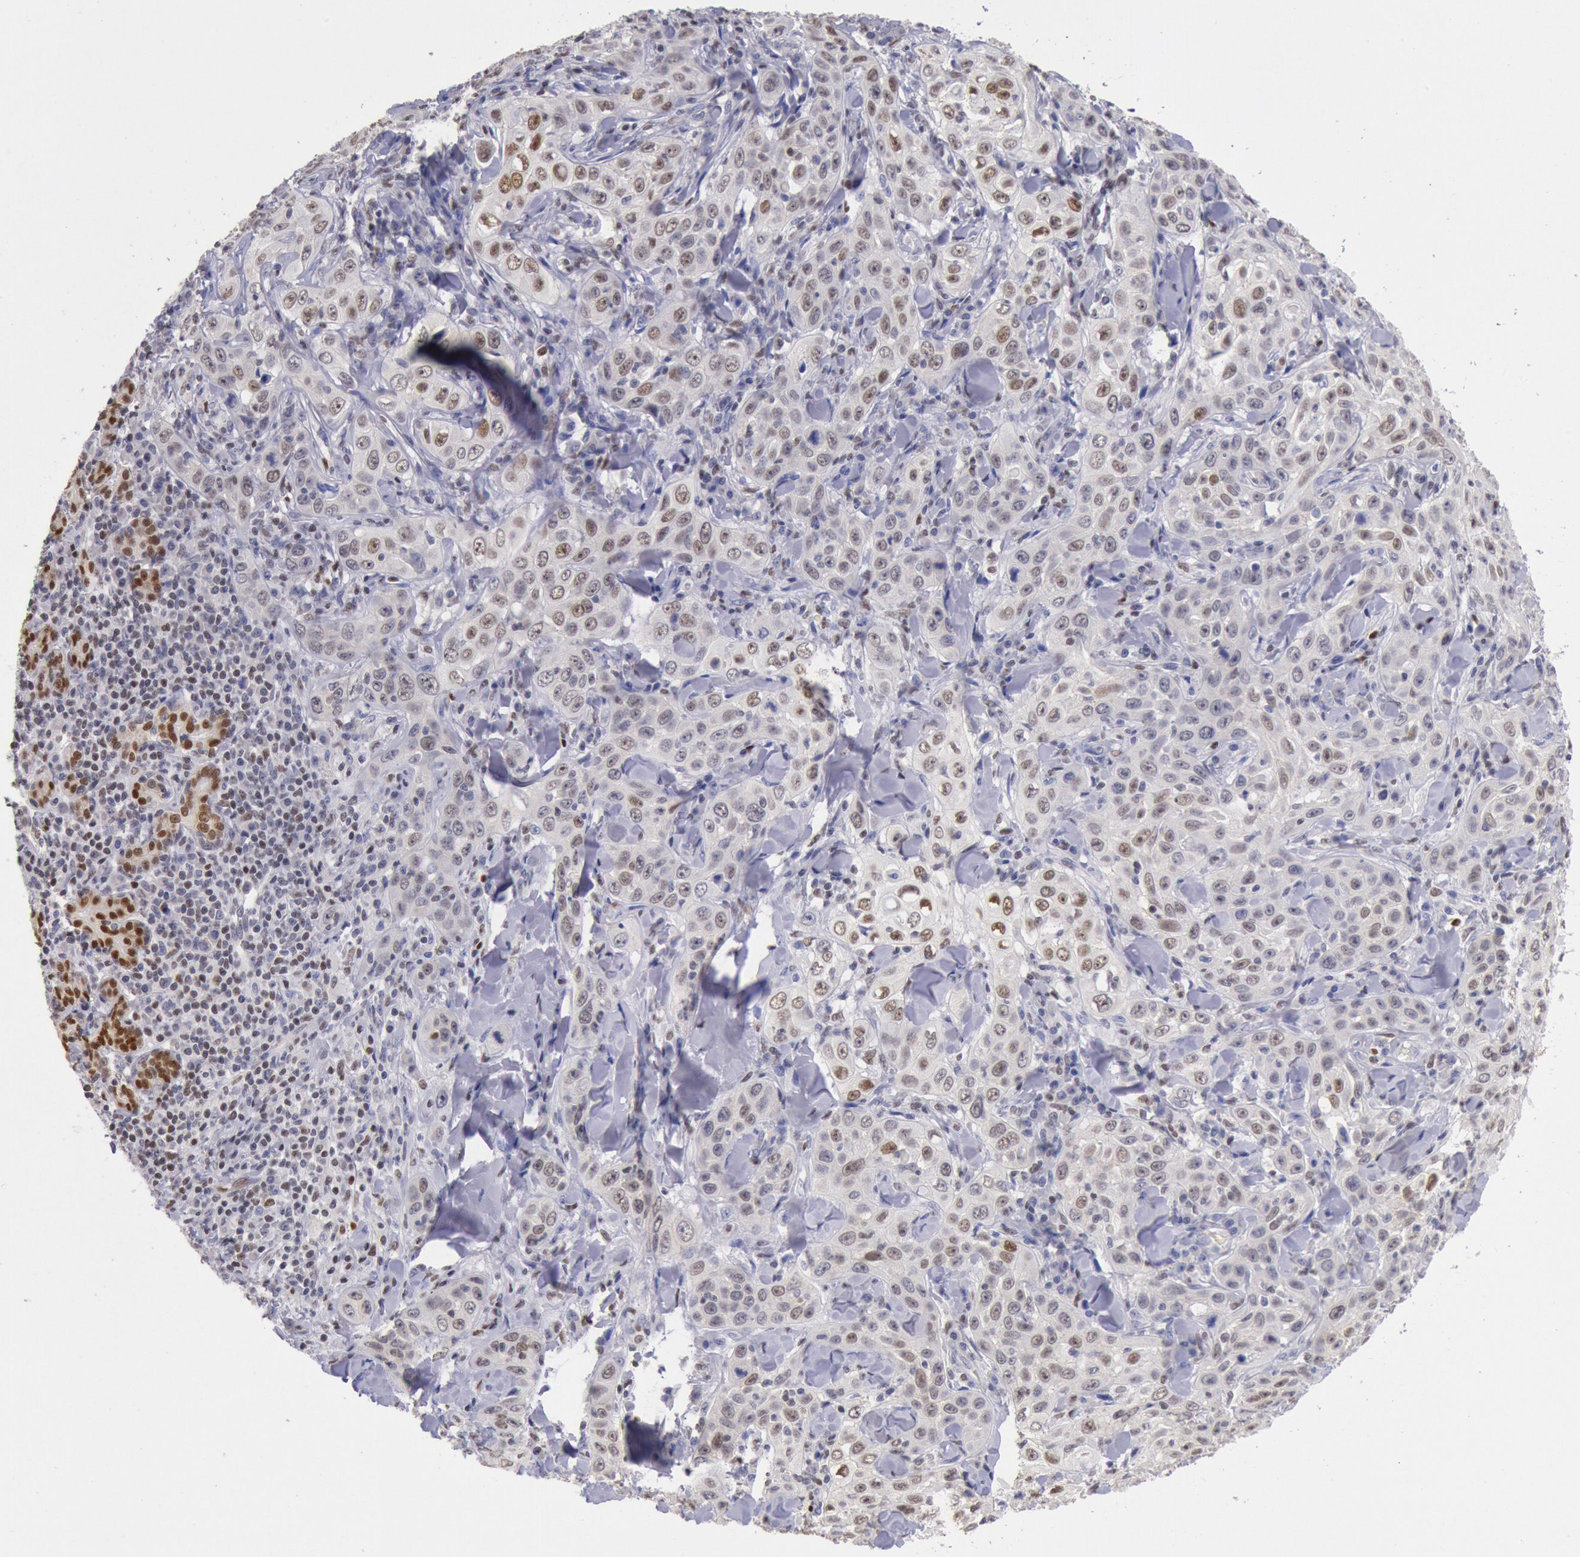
{"staining": {"intensity": "strong", "quantity": "25%-75%", "location": "nuclear"}, "tissue": "skin cancer", "cell_type": "Tumor cells", "image_type": "cancer", "snomed": [{"axis": "morphology", "description": "Squamous cell carcinoma, NOS"}, {"axis": "topography", "description": "Skin"}], "caption": "IHC of squamous cell carcinoma (skin) displays high levels of strong nuclear expression in about 25%-75% of tumor cells.", "gene": "RPS6KA5", "patient": {"sex": "male", "age": 84}}